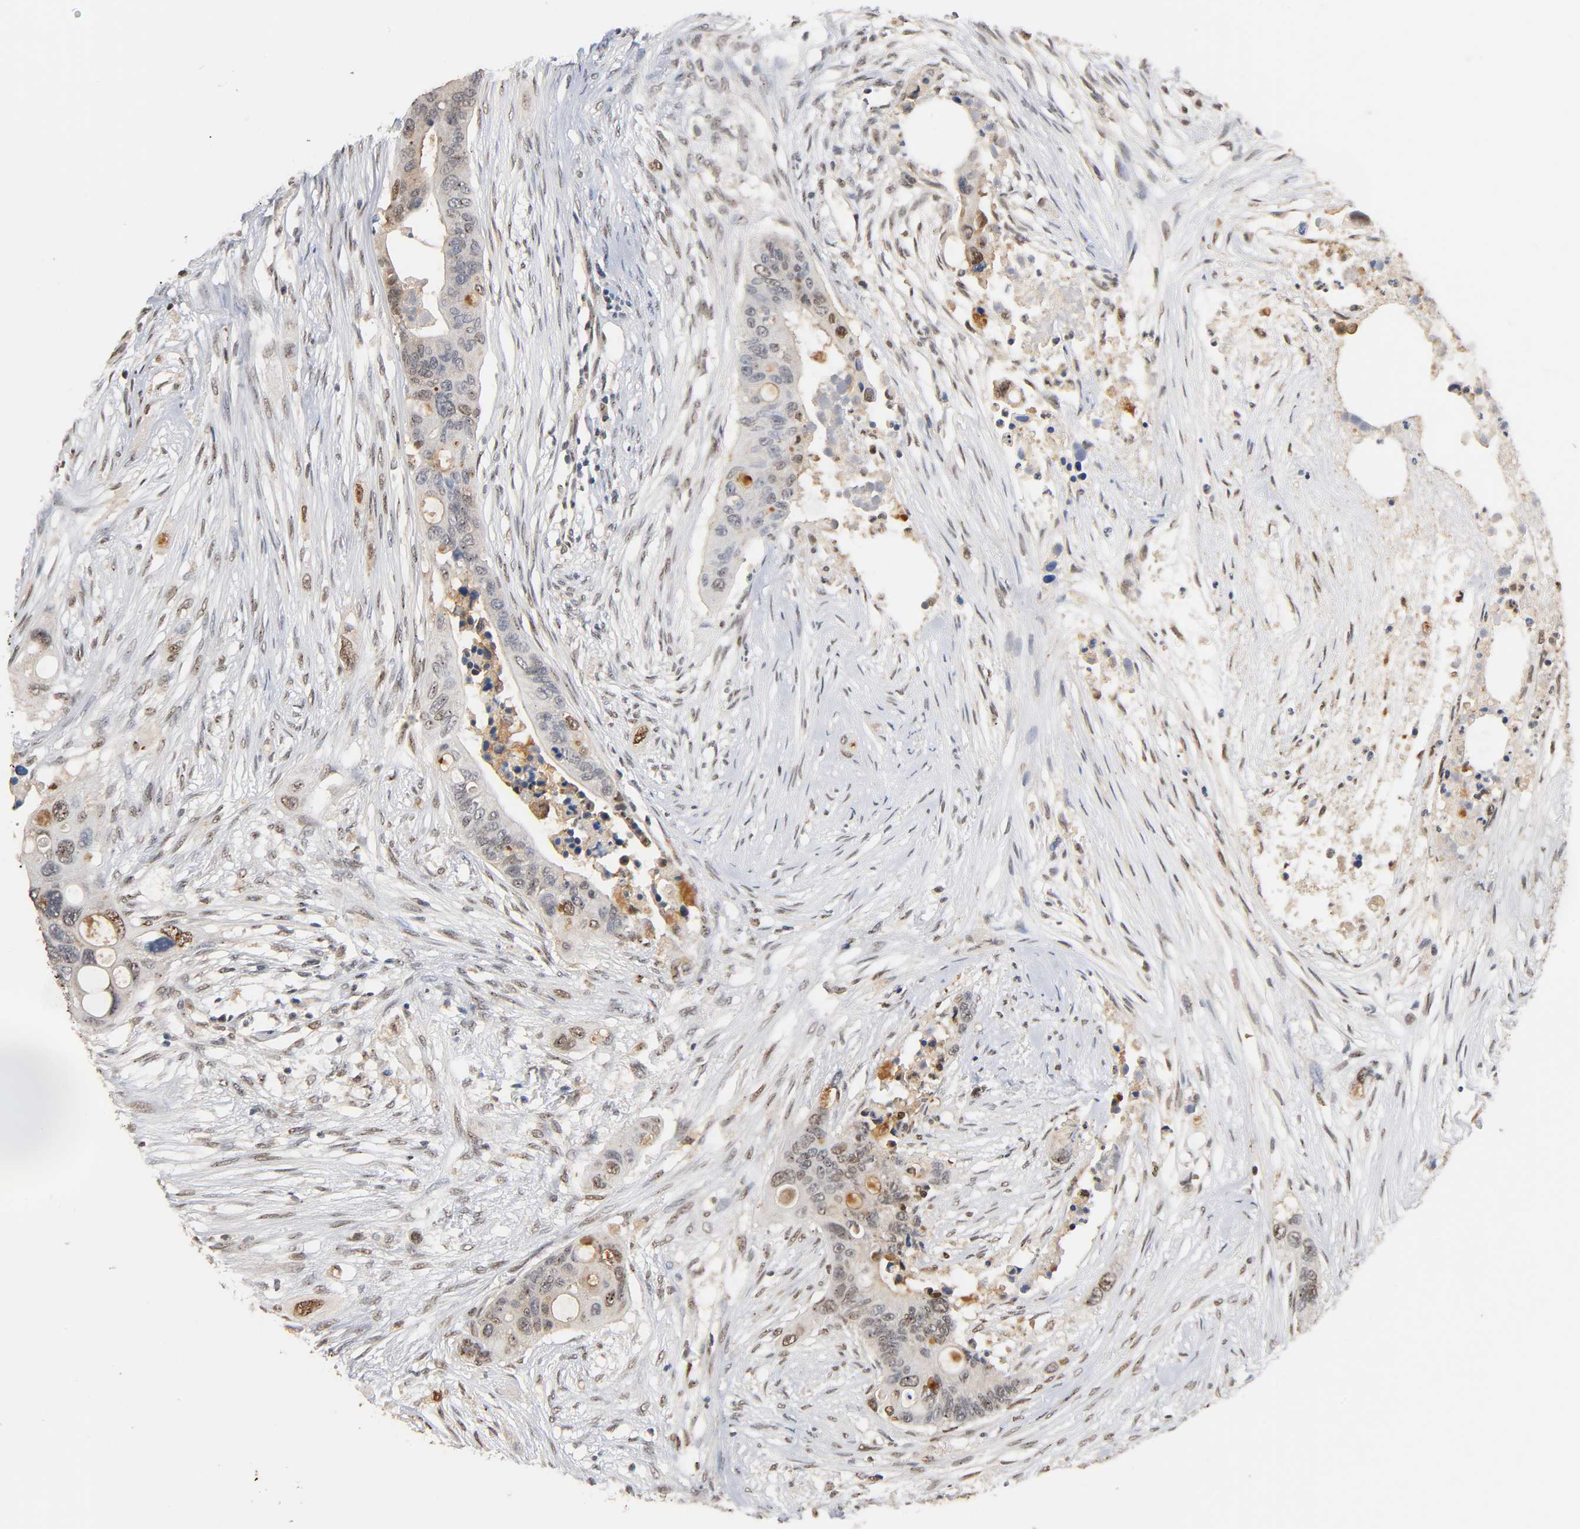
{"staining": {"intensity": "weak", "quantity": "<25%", "location": "cytoplasmic/membranous,nuclear"}, "tissue": "colorectal cancer", "cell_type": "Tumor cells", "image_type": "cancer", "snomed": [{"axis": "morphology", "description": "Adenocarcinoma, NOS"}, {"axis": "topography", "description": "Colon"}], "caption": "Tumor cells are negative for brown protein staining in adenocarcinoma (colorectal).", "gene": "UBC", "patient": {"sex": "female", "age": 57}}